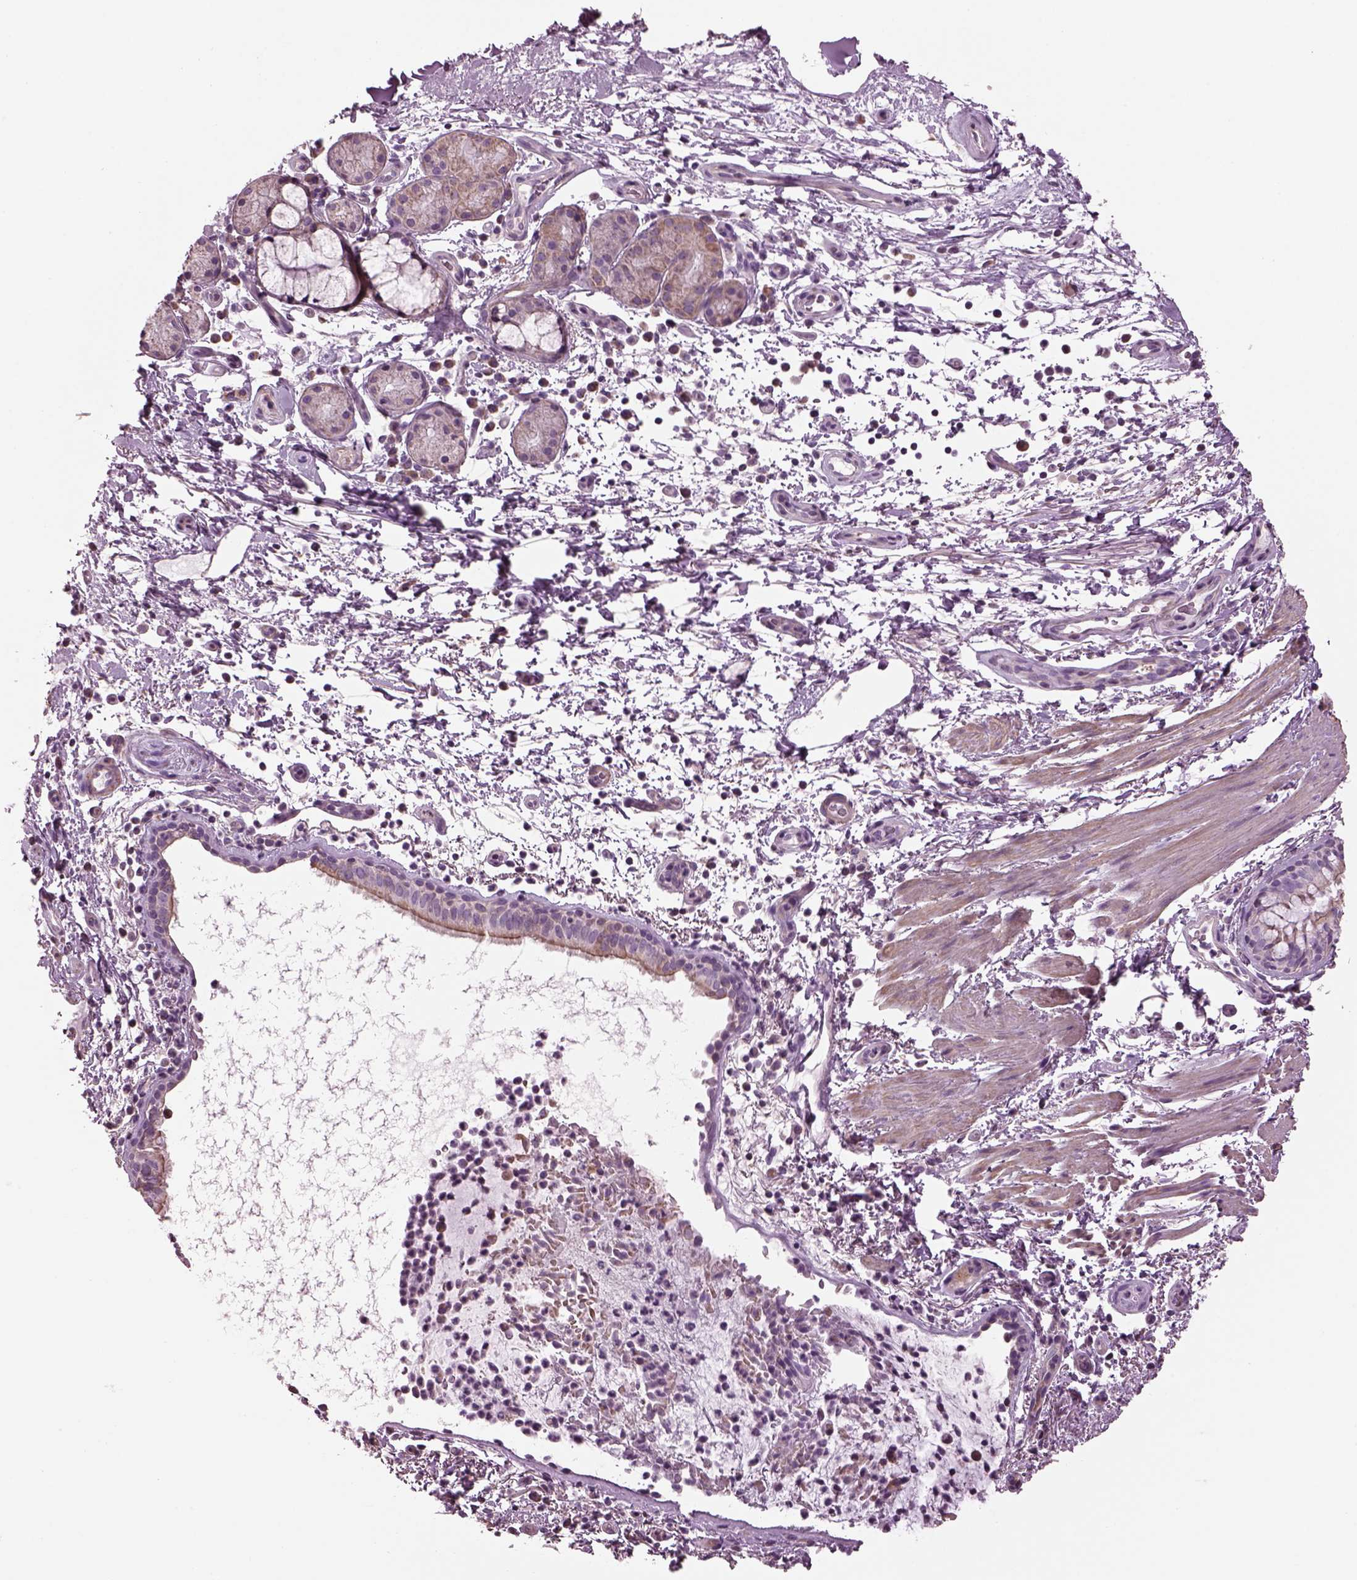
{"staining": {"intensity": "weak", "quantity": "25%-75%", "location": "cytoplasmic/membranous"}, "tissue": "bronchus", "cell_type": "Respiratory epithelial cells", "image_type": "normal", "snomed": [{"axis": "morphology", "description": "Normal tissue, NOS"}, {"axis": "topography", "description": "Bronchus"}], "caption": "Protein expression by immunohistochemistry shows weak cytoplasmic/membranous positivity in approximately 25%-75% of respiratory epithelial cells in unremarkable bronchus.", "gene": "SPATA7", "patient": {"sex": "female", "age": 64}}